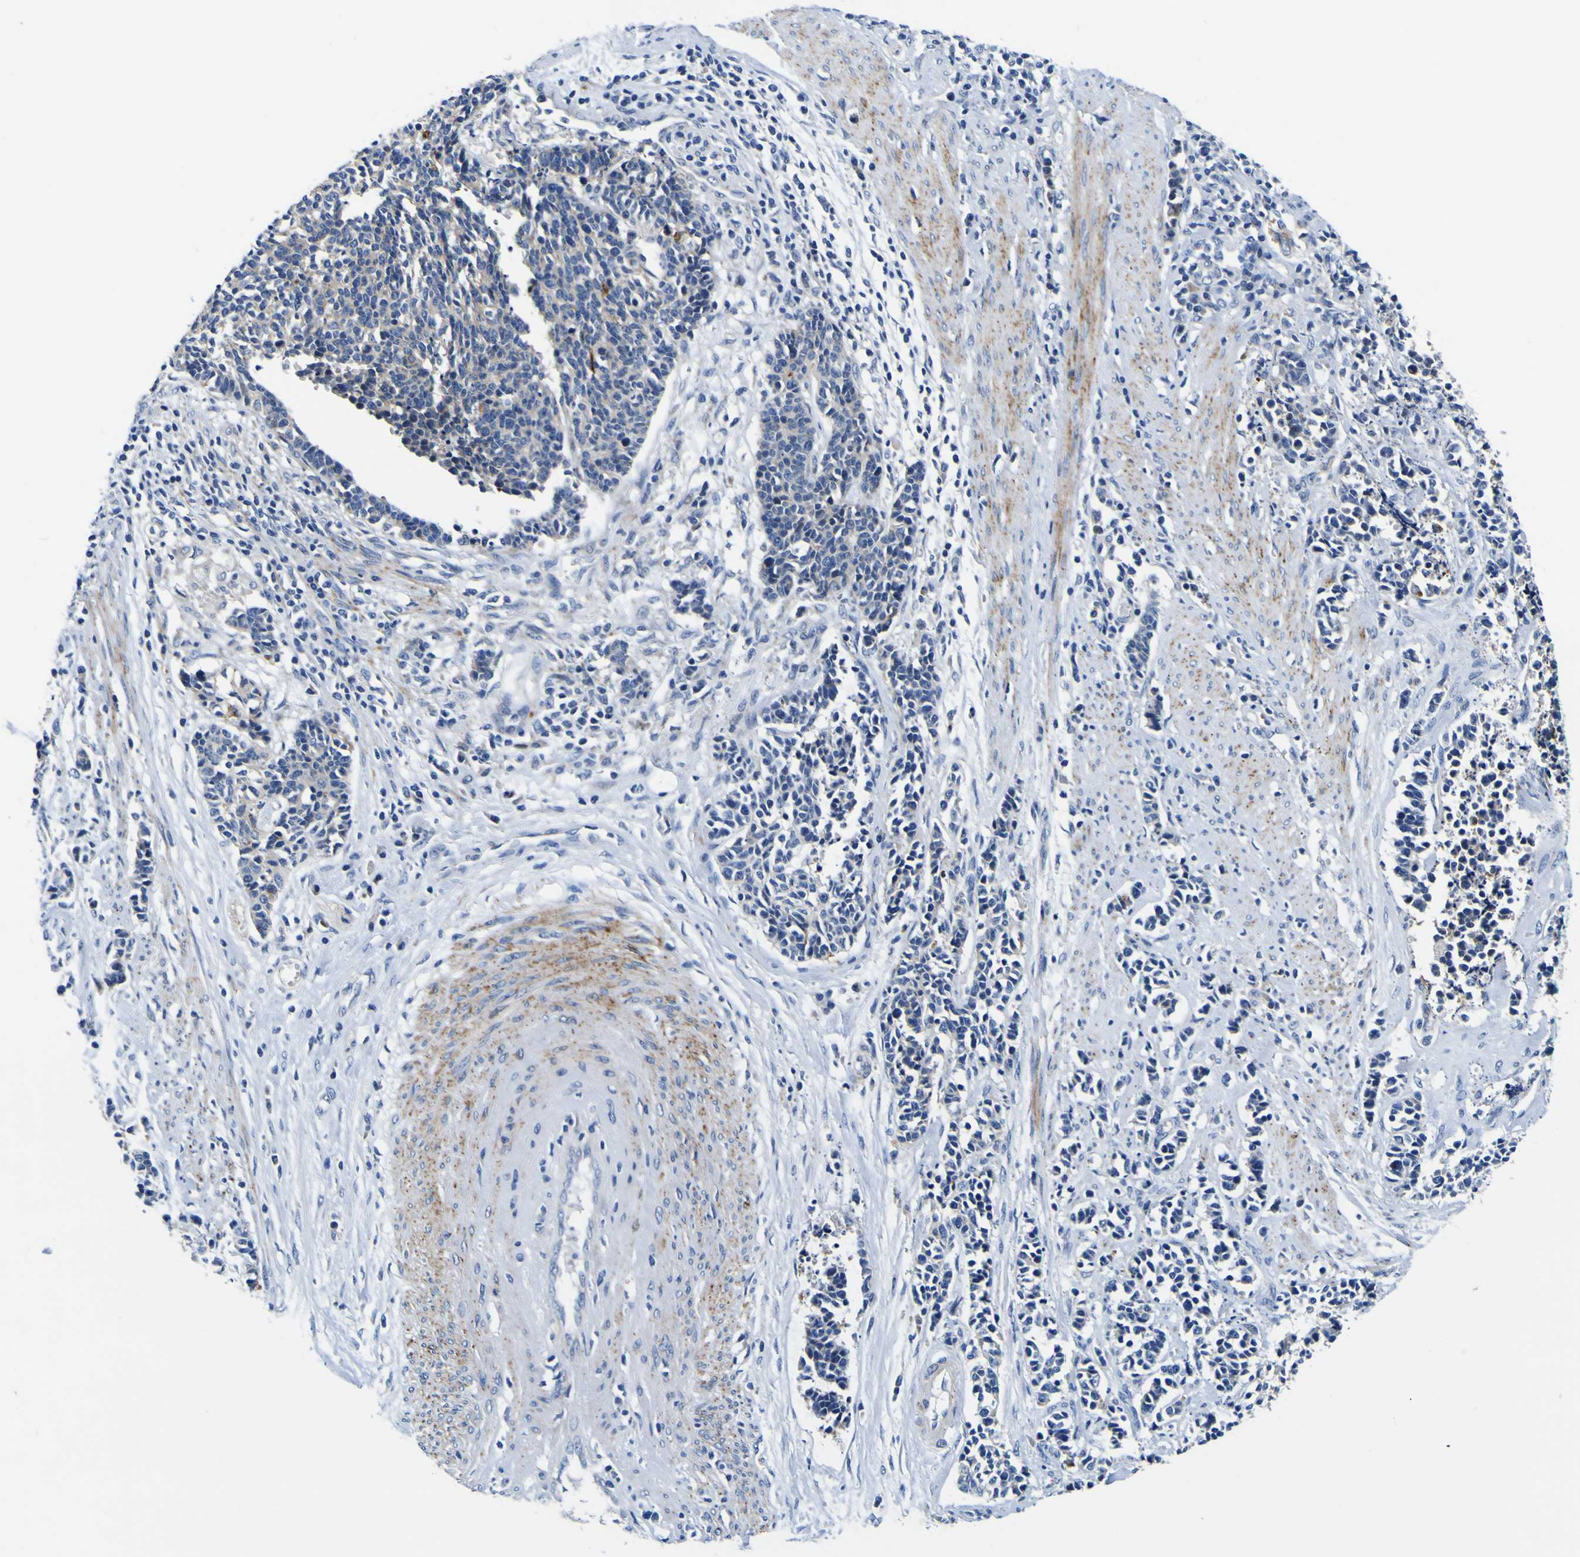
{"staining": {"intensity": "weak", "quantity": "<25%", "location": "cytoplasmic/membranous"}, "tissue": "cervical cancer", "cell_type": "Tumor cells", "image_type": "cancer", "snomed": [{"axis": "morphology", "description": "Normal tissue, NOS"}, {"axis": "morphology", "description": "Squamous cell carcinoma, NOS"}, {"axis": "topography", "description": "Cervix"}], "caption": "The histopathology image displays no significant positivity in tumor cells of squamous cell carcinoma (cervical). (DAB (3,3'-diaminobenzidine) immunohistochemistry (IHC) with hematoxylin counter stain).", "gene": "AGAP3", "patient": {"sex": "female", "age": 35}}